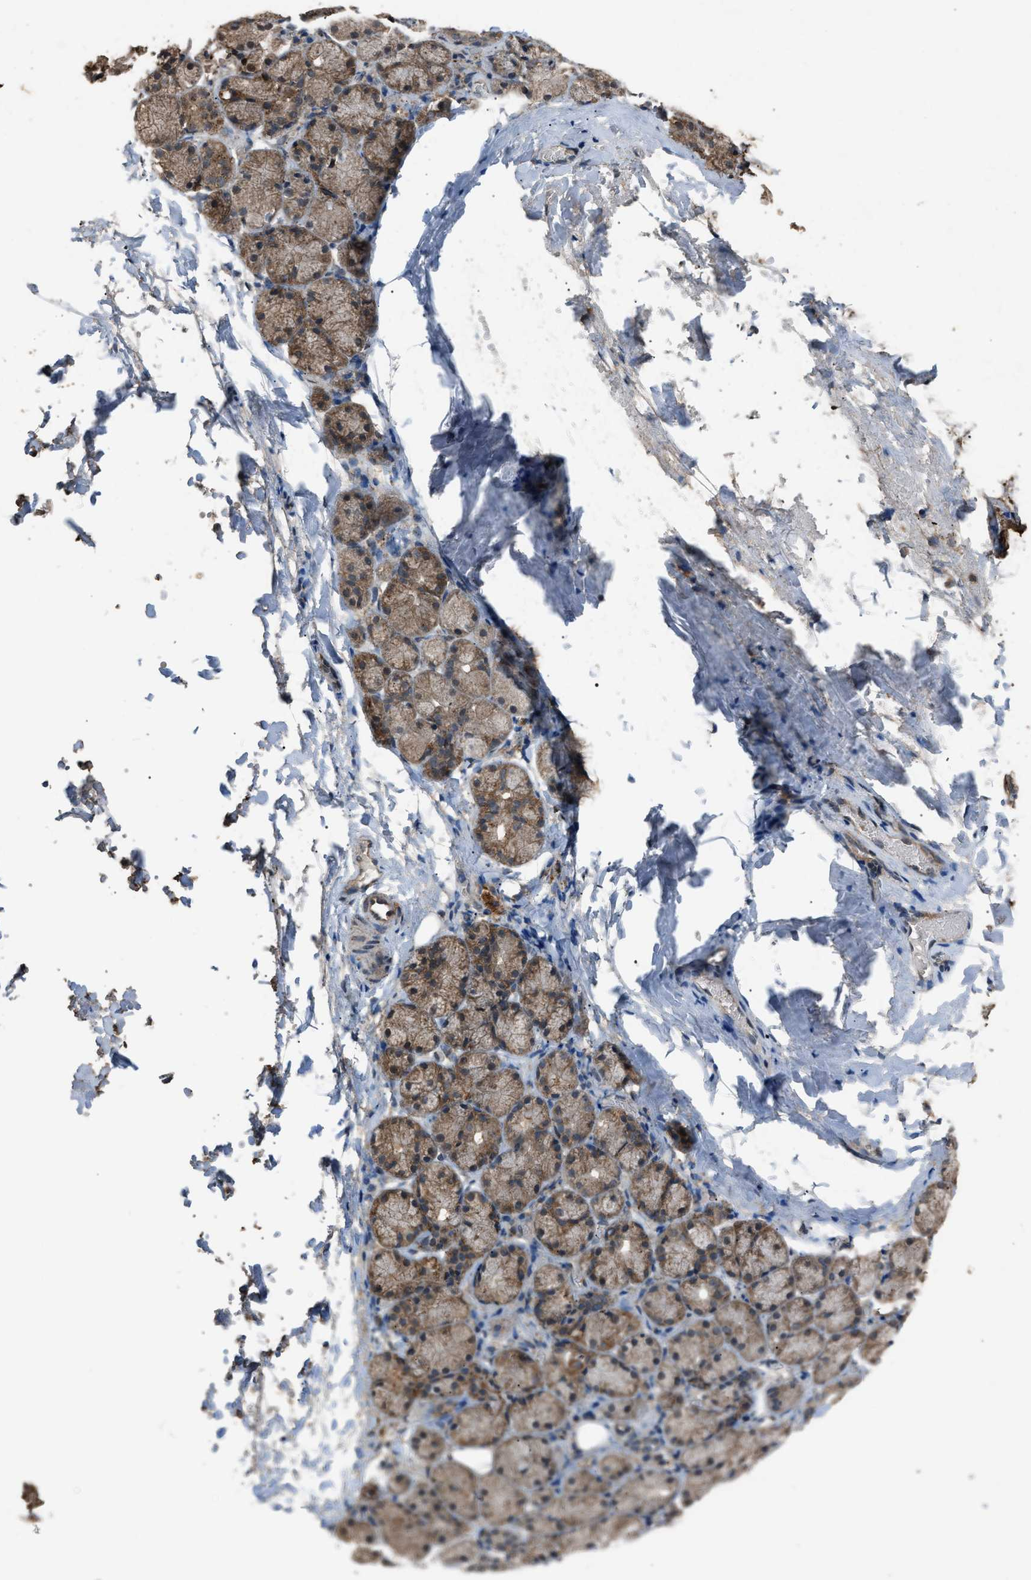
{"staining": {"intensity": "moderate", "quantity": ">75%", "location": "cytoplasmic/membranous"}, "tissue": "salivary gland", "cell_type": "Glandular cells", "image_type": "normal", "snomed": [{"axis": "morphology", "description": "Normal tissue, NOS"}, {"axis": "topography", "description": "Salivary gland"}], "caption": "An image of salivary gland stained for a protein demonstrates moderate cytoplasmic/membranous brown staining in glandular cells. The protein is stained brown, and the nuclei are stained in blue (DAB IHC with brightfield microscopy, high magnification).", "gene": "PSMD1", "patient": {"sex": "female", "age": 24}}